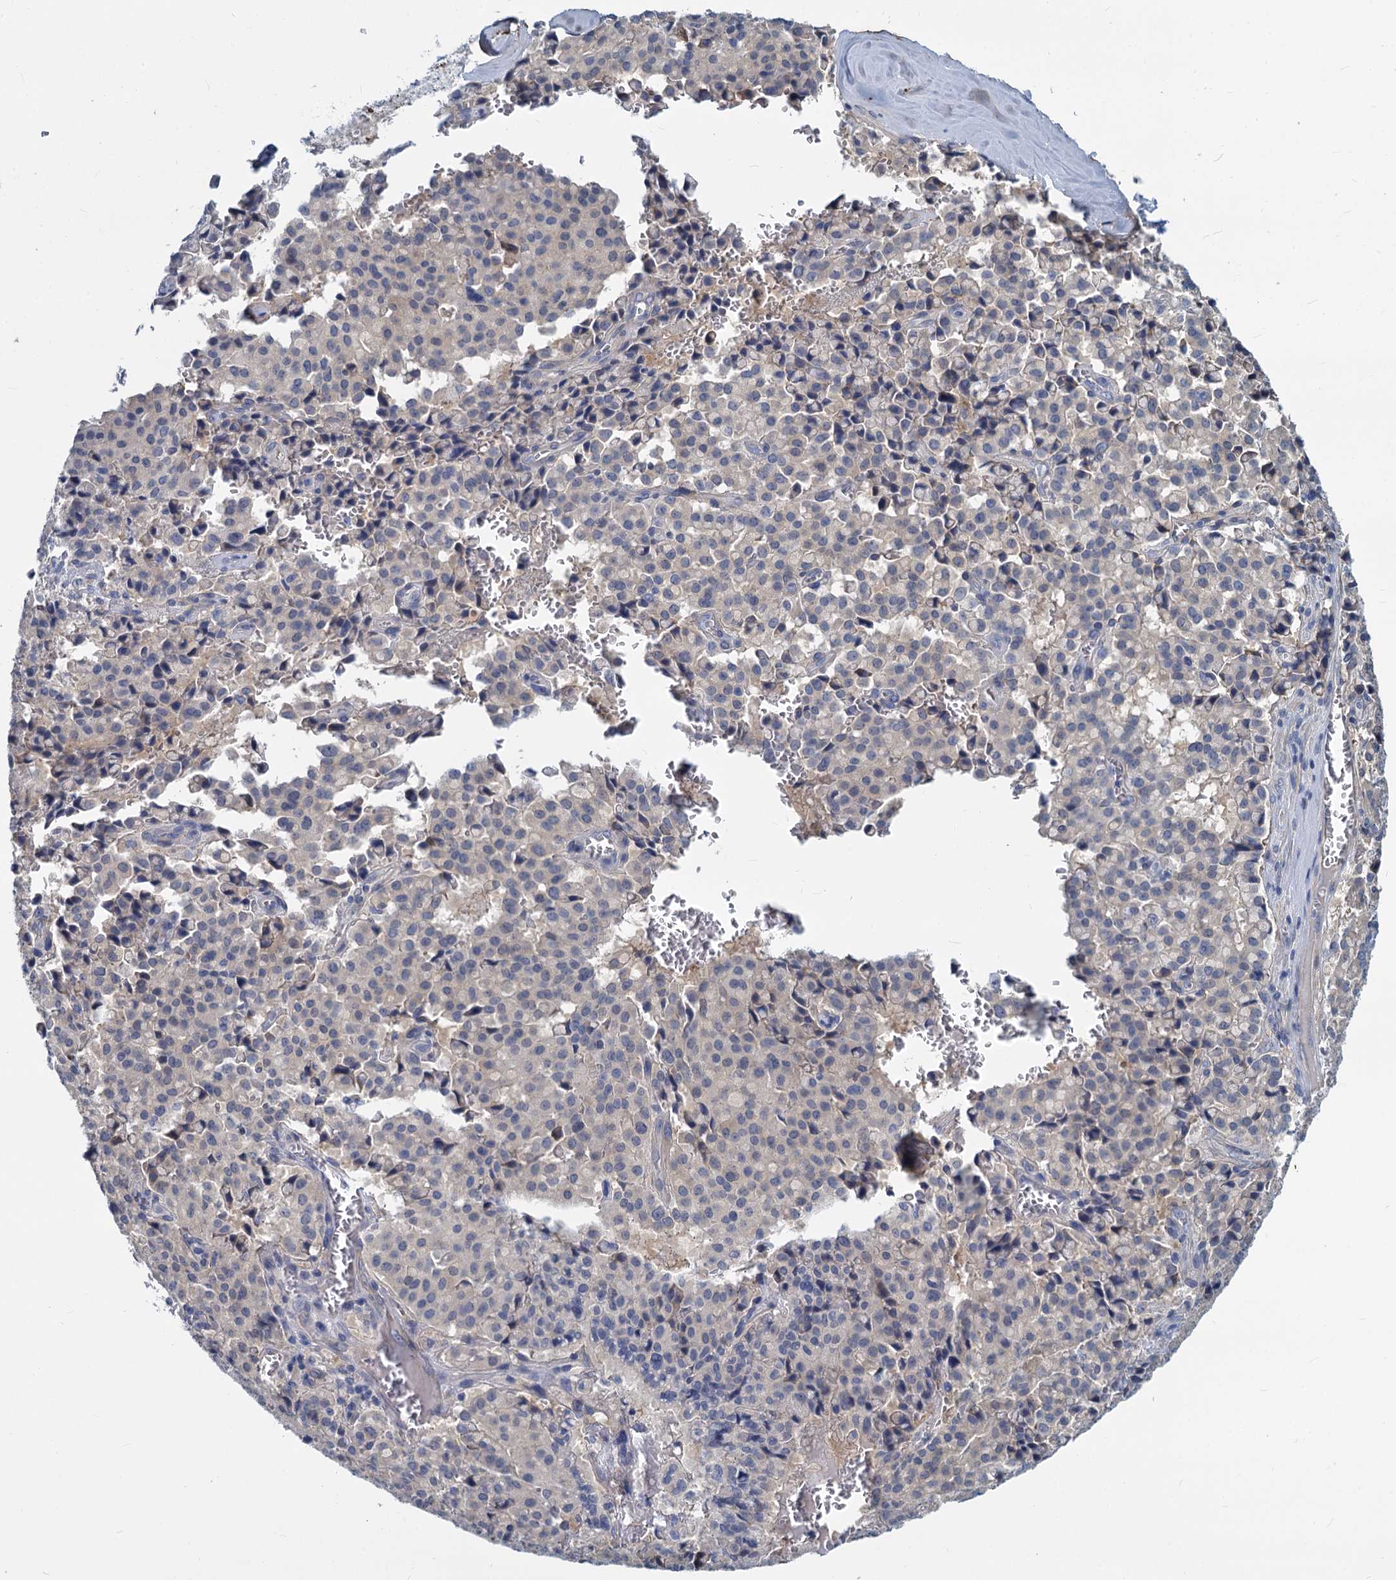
{"staining": {"intensity": "negative", "quantity": "none", "location": "none"}, "tissue": "pancreatic cancer", "cell_type": "Tumor cells", "image_type": "cancer", "snomed": [{"axis": "morphology", "description": "Adenocarcinoma, NOS"}, {"axis": "topography", "description": "Pancreas"}], "caption": "Micrograph shows no protein staining in tumor cells of pancreatic cancer (adenocarcinoma) tissue.", "gene": "GSTM3", "patient": {"sex": "male", "age": 65}}